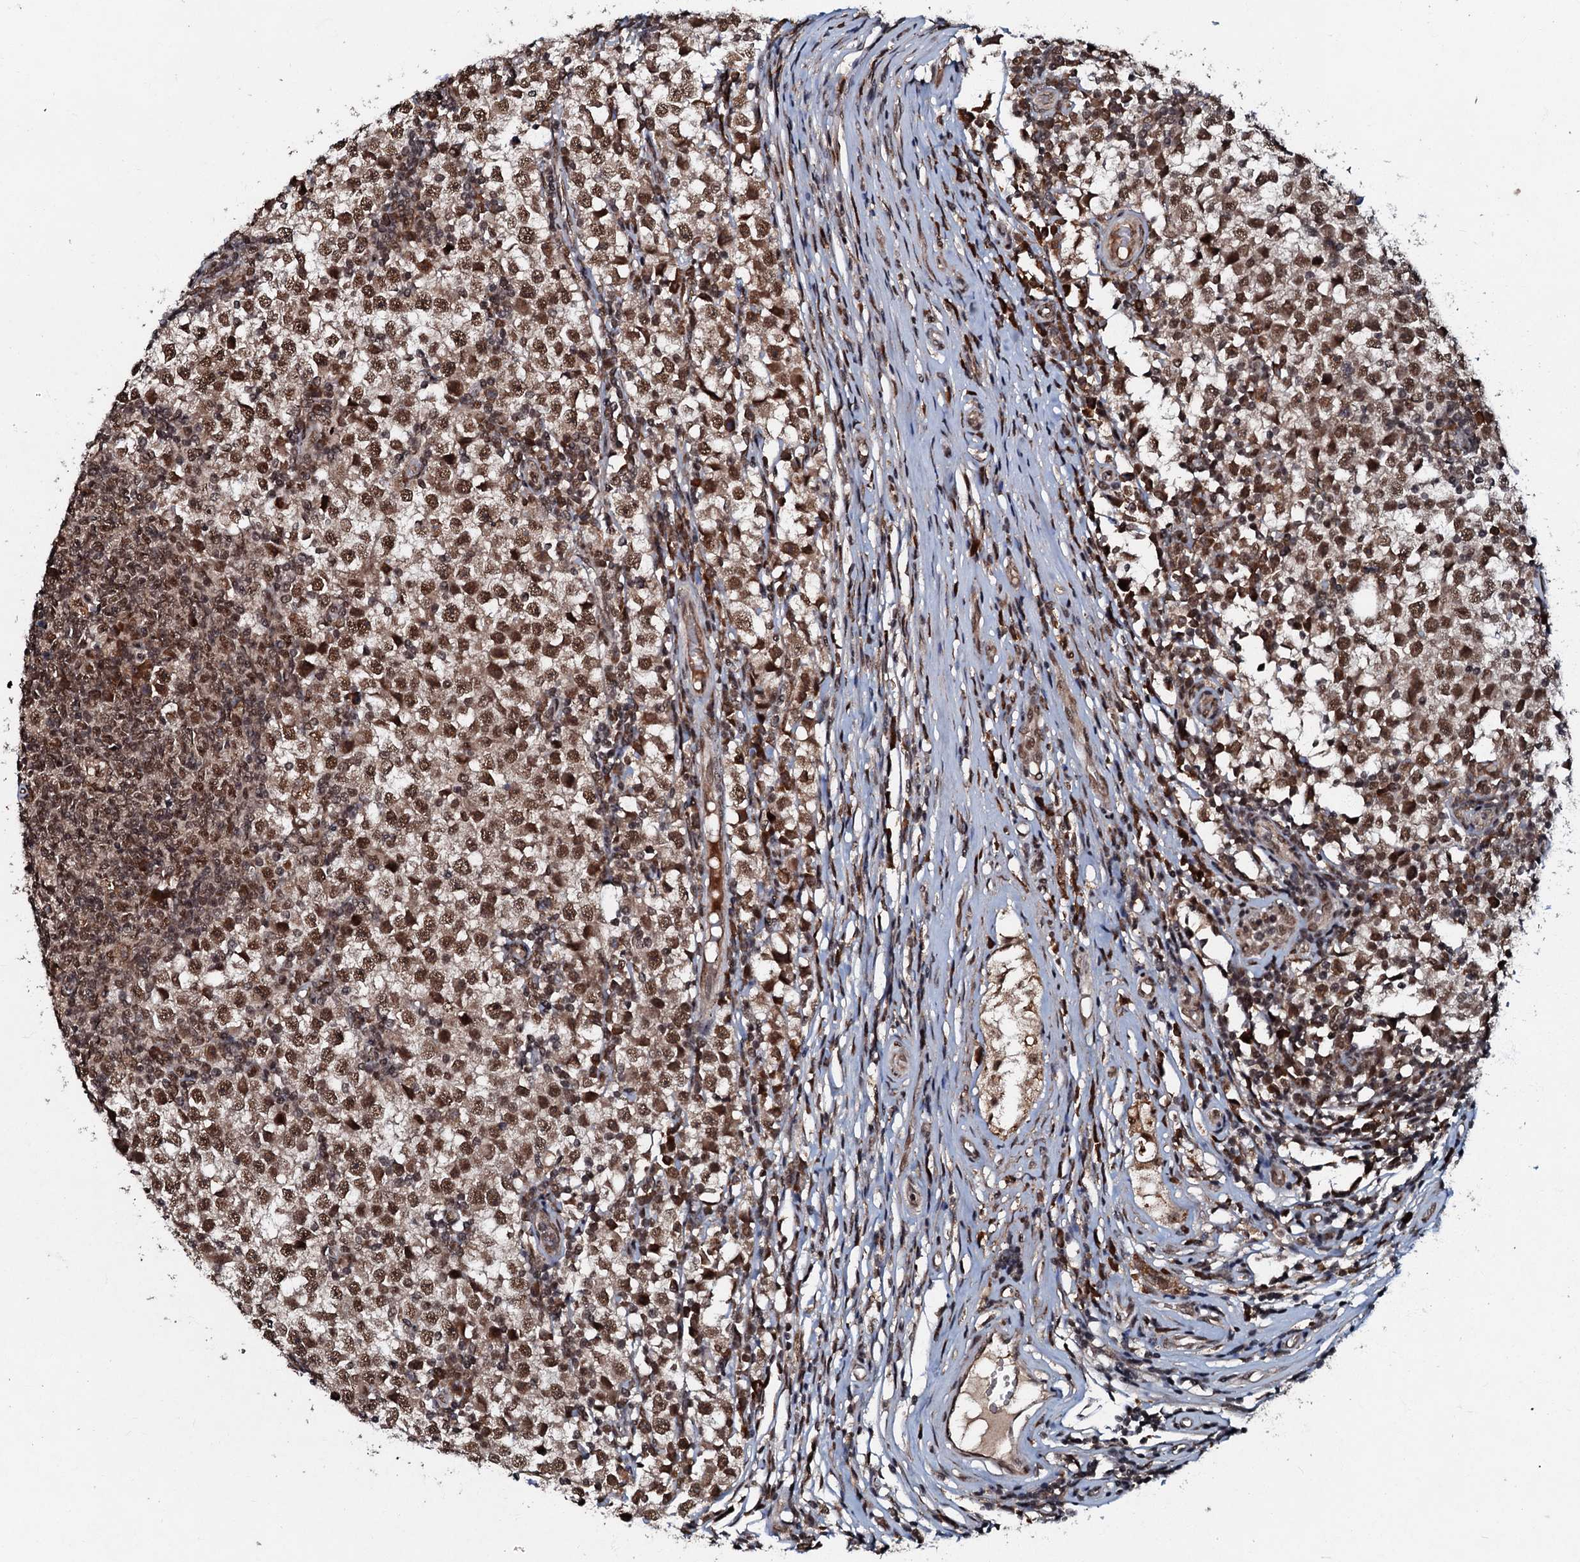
{"staining": {"intensity": "moderate", "quantity": ">75%", "location": "nuclear"}, "tissue": "testis cancer", "cell_type": "Tumor cells", "image_type": "cancer", "snomed": [{"axis": "morphology", "description": "Seminoma, NOS"}, {"axis": "topography", "description": "Testis"}], "caption": "Moderate nuclear staining for a protein is present in approximately >75% of tumor cells of seminoma (testis) using immunohistochemistry.", "gene": "C18orf32", "patient": {"sex": "male", "age": 65}}